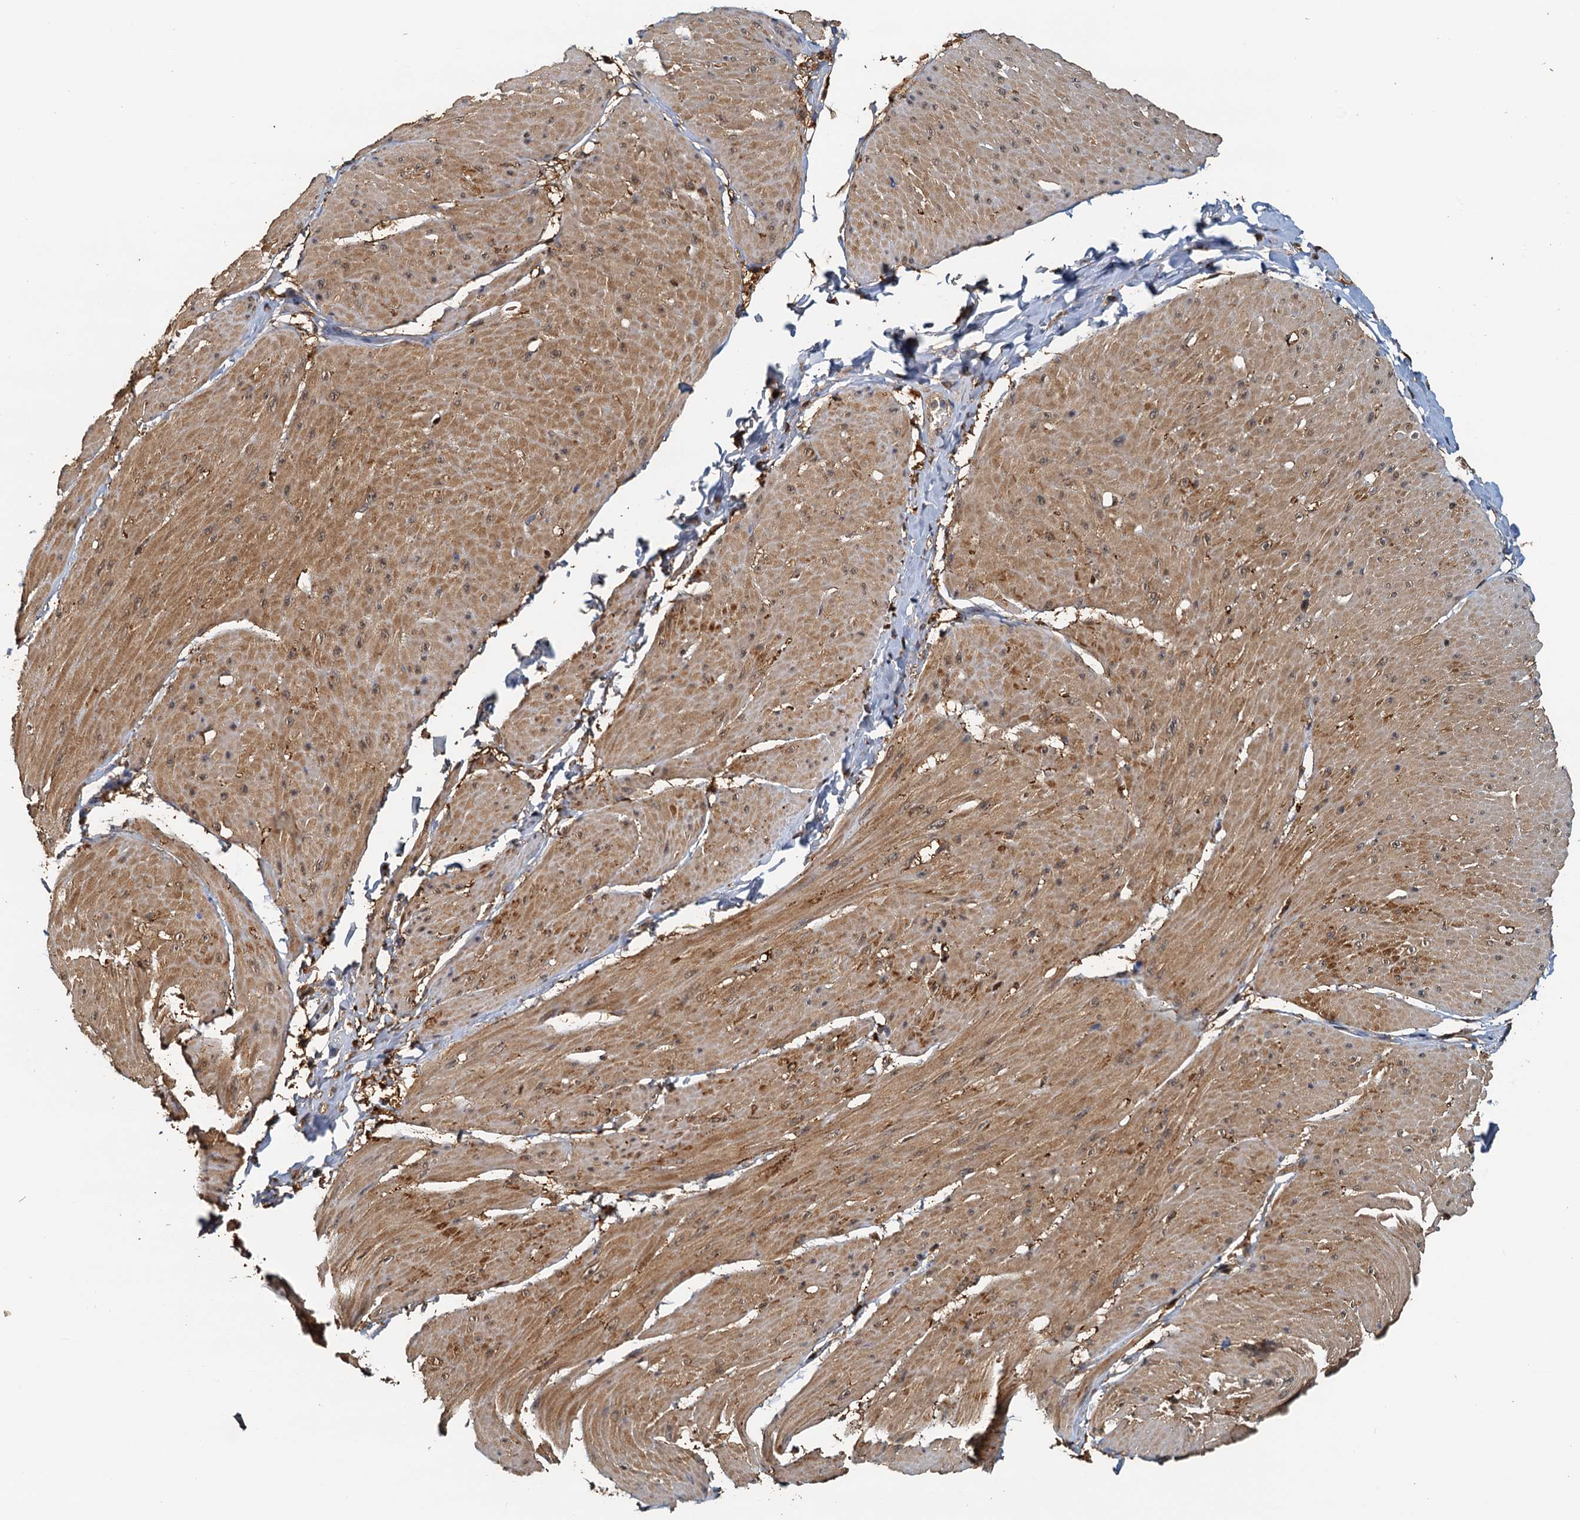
{"staining": {"intensity": "moderate", "quantity": "25%-75%", "location": "cytoplasmic/membranous,nuclear"}, "tissue": "smooth muscle", "cell_type": "Smooth muscle cells", "image_type": "normal", "snomed": [{"axis": "morphology", "description": "Urothelial carcinoma, High grade"}, {"axis": "topography", "description": "Urinary bladder"}], "caption": "A brown stain labels moderate cytoplasmic/membranous,nuclear staining of a protein in smooth muscle cells of normal human smooth muscle. (DAB (3,3'-diaminobenzidine) = brown stain, brightfield microscopy at high magnification).", "gene": "UBL7", "patient": {"sex": "male", "age": 46}}